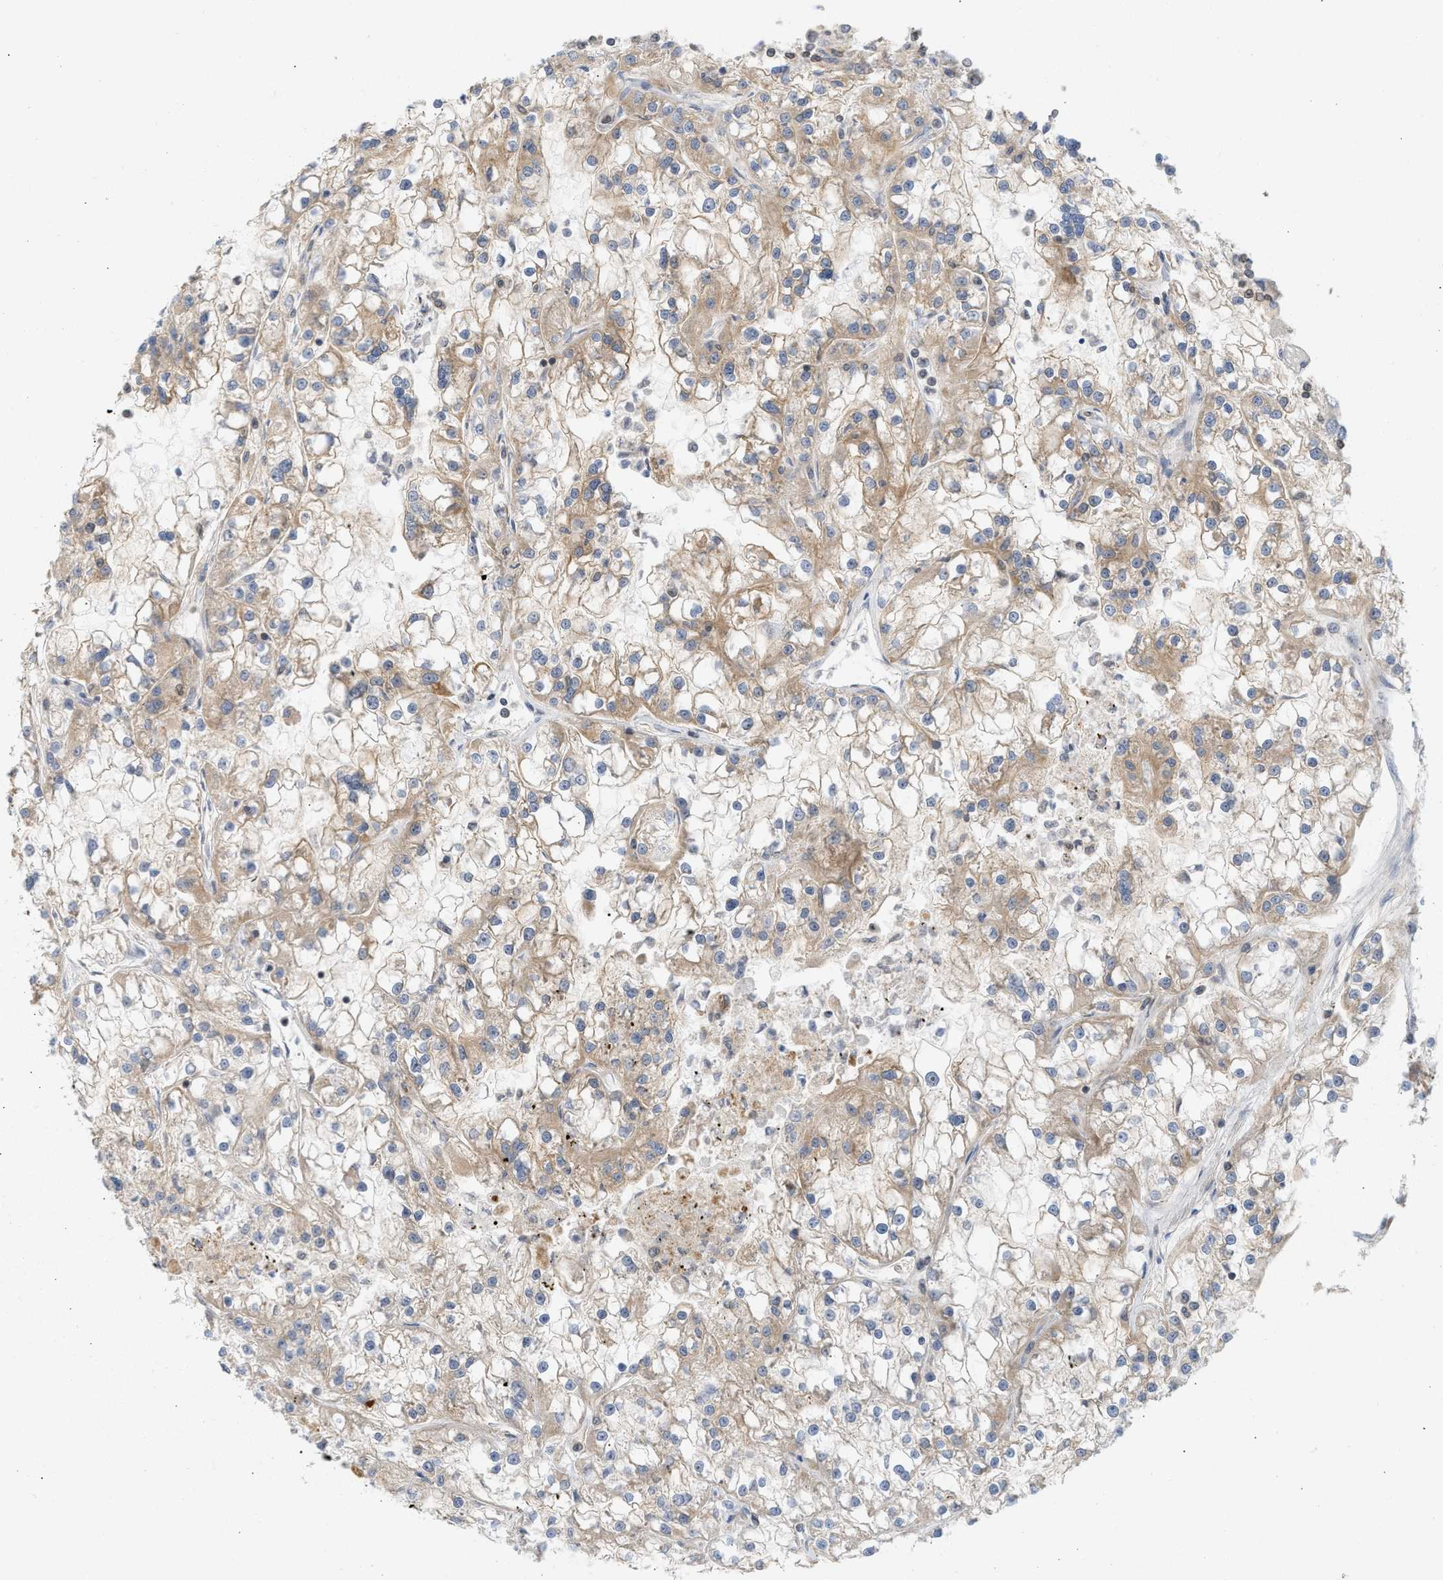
{"staining": {"intensity": "weak", "quantity": ">75%", "location": "cytoplasmic/membranous"}, "tissue": "renal cancer", "cell_type": "Tumor cells", "image_type": "cancer", "snomed": [{"axis": "morphology", "description": "Adenocarcinoma, NOS"}, {"axis": "topography", "description": "Kidney"}], "caption": "This is a micrograph of IHC staining of renal cancer (adenocarcinoma), which shows weak expression in the cytoplasmic/membranous of tumor cells.", "gene": "STRN", "patient": {"sex": "female", "age": 52}}